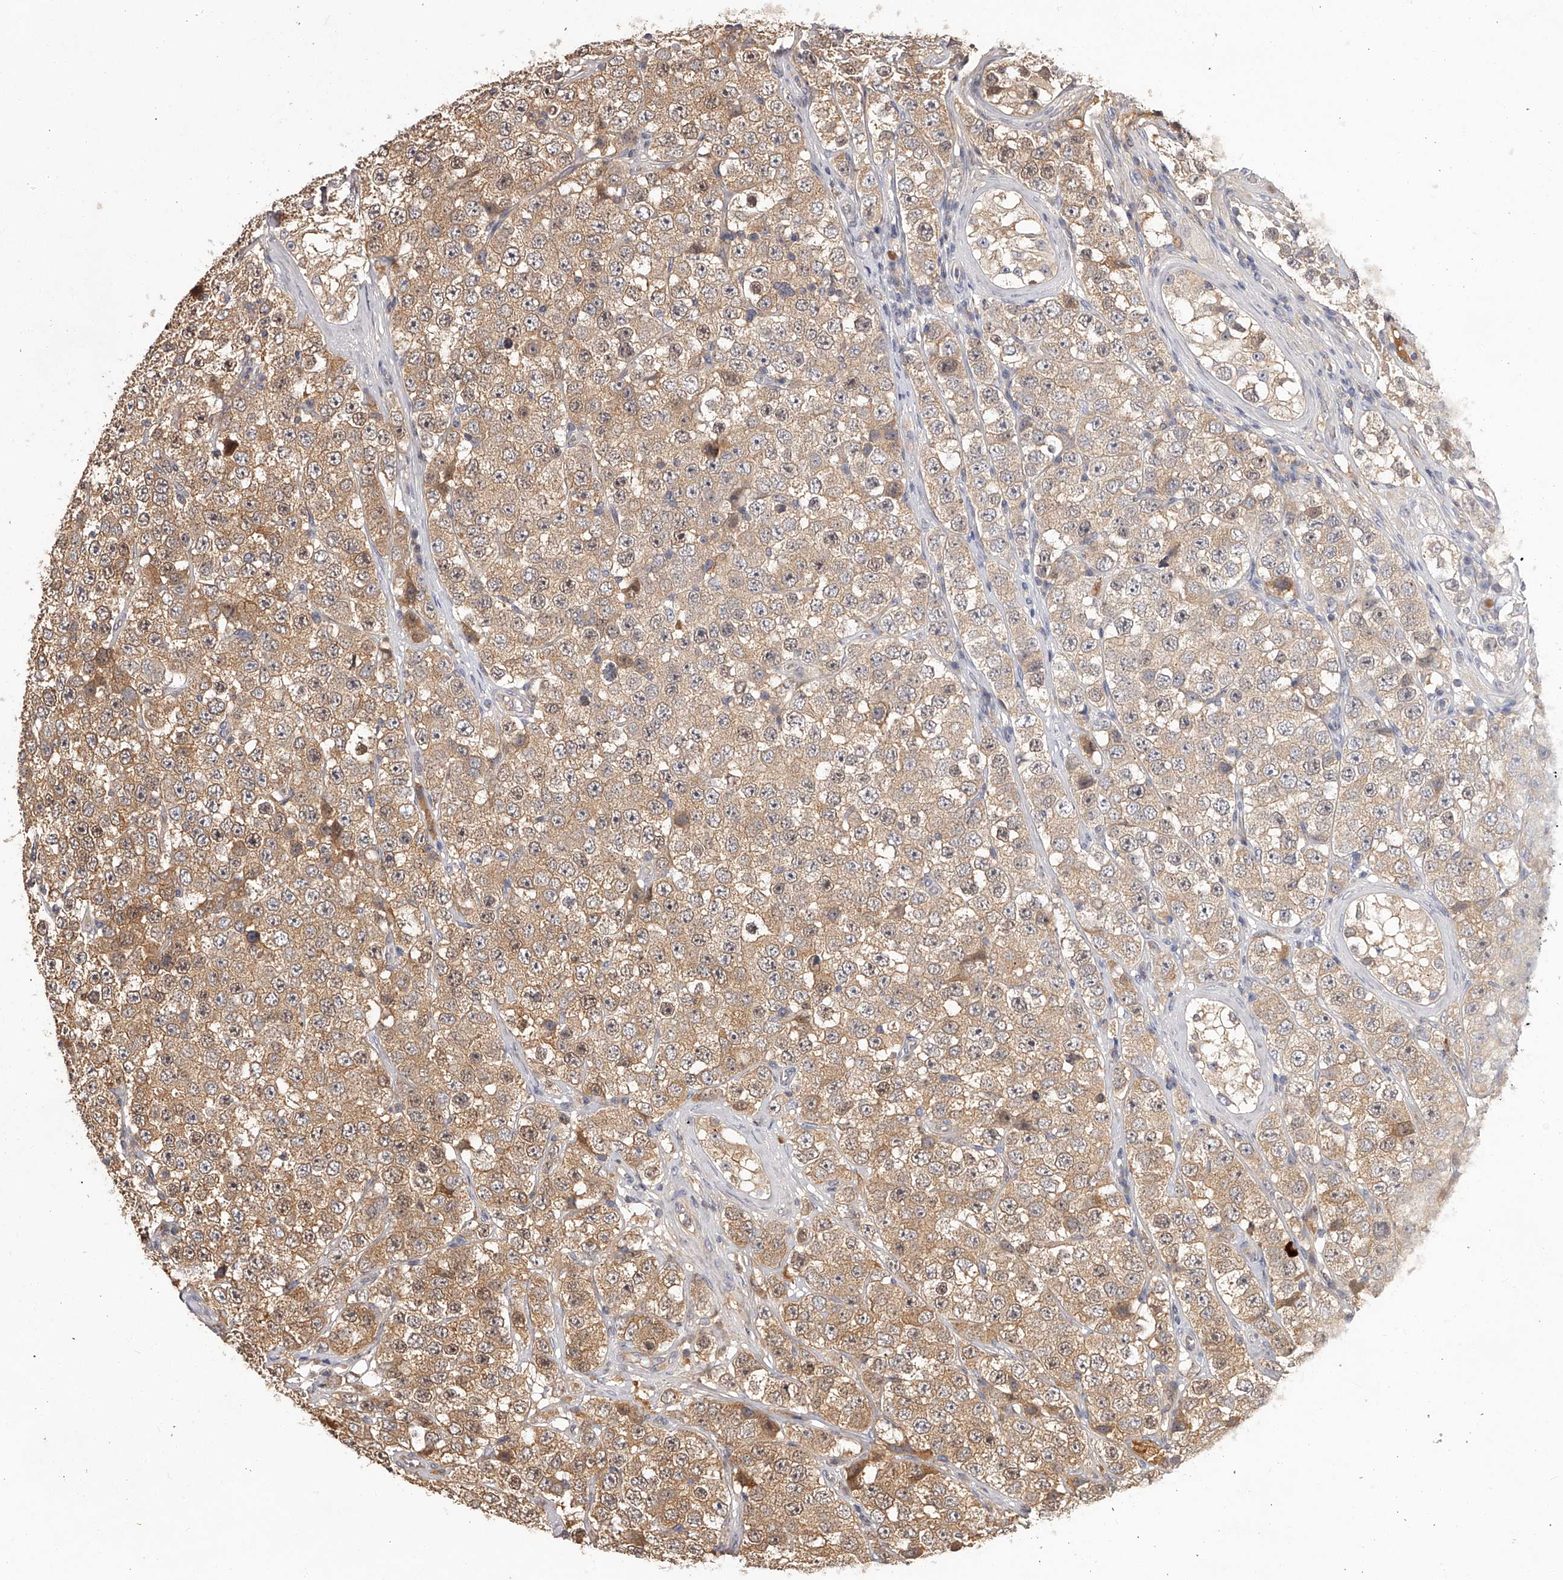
{"staining": {"intensity": "moderate", "quantity": "25%-75%", "location": "cytoplasmic/membranous"}, "tissue": "testis cancer", "cell_type": "Tumor cells", "image_type": "cancer", "snomed": [{"axis": "morphology", "description": "Seminoma, NOS"}, {"axis": "topography", "description": "Testis"}], "caption": "This is a histology image of immunohistochemistry (IHC) staining of testis cancer, which shows moderate staining in the cytoplasmic/membranous of tumor cells.", "gene": "CRYZL1", "patient": {"sex": "male", "age": 28}}